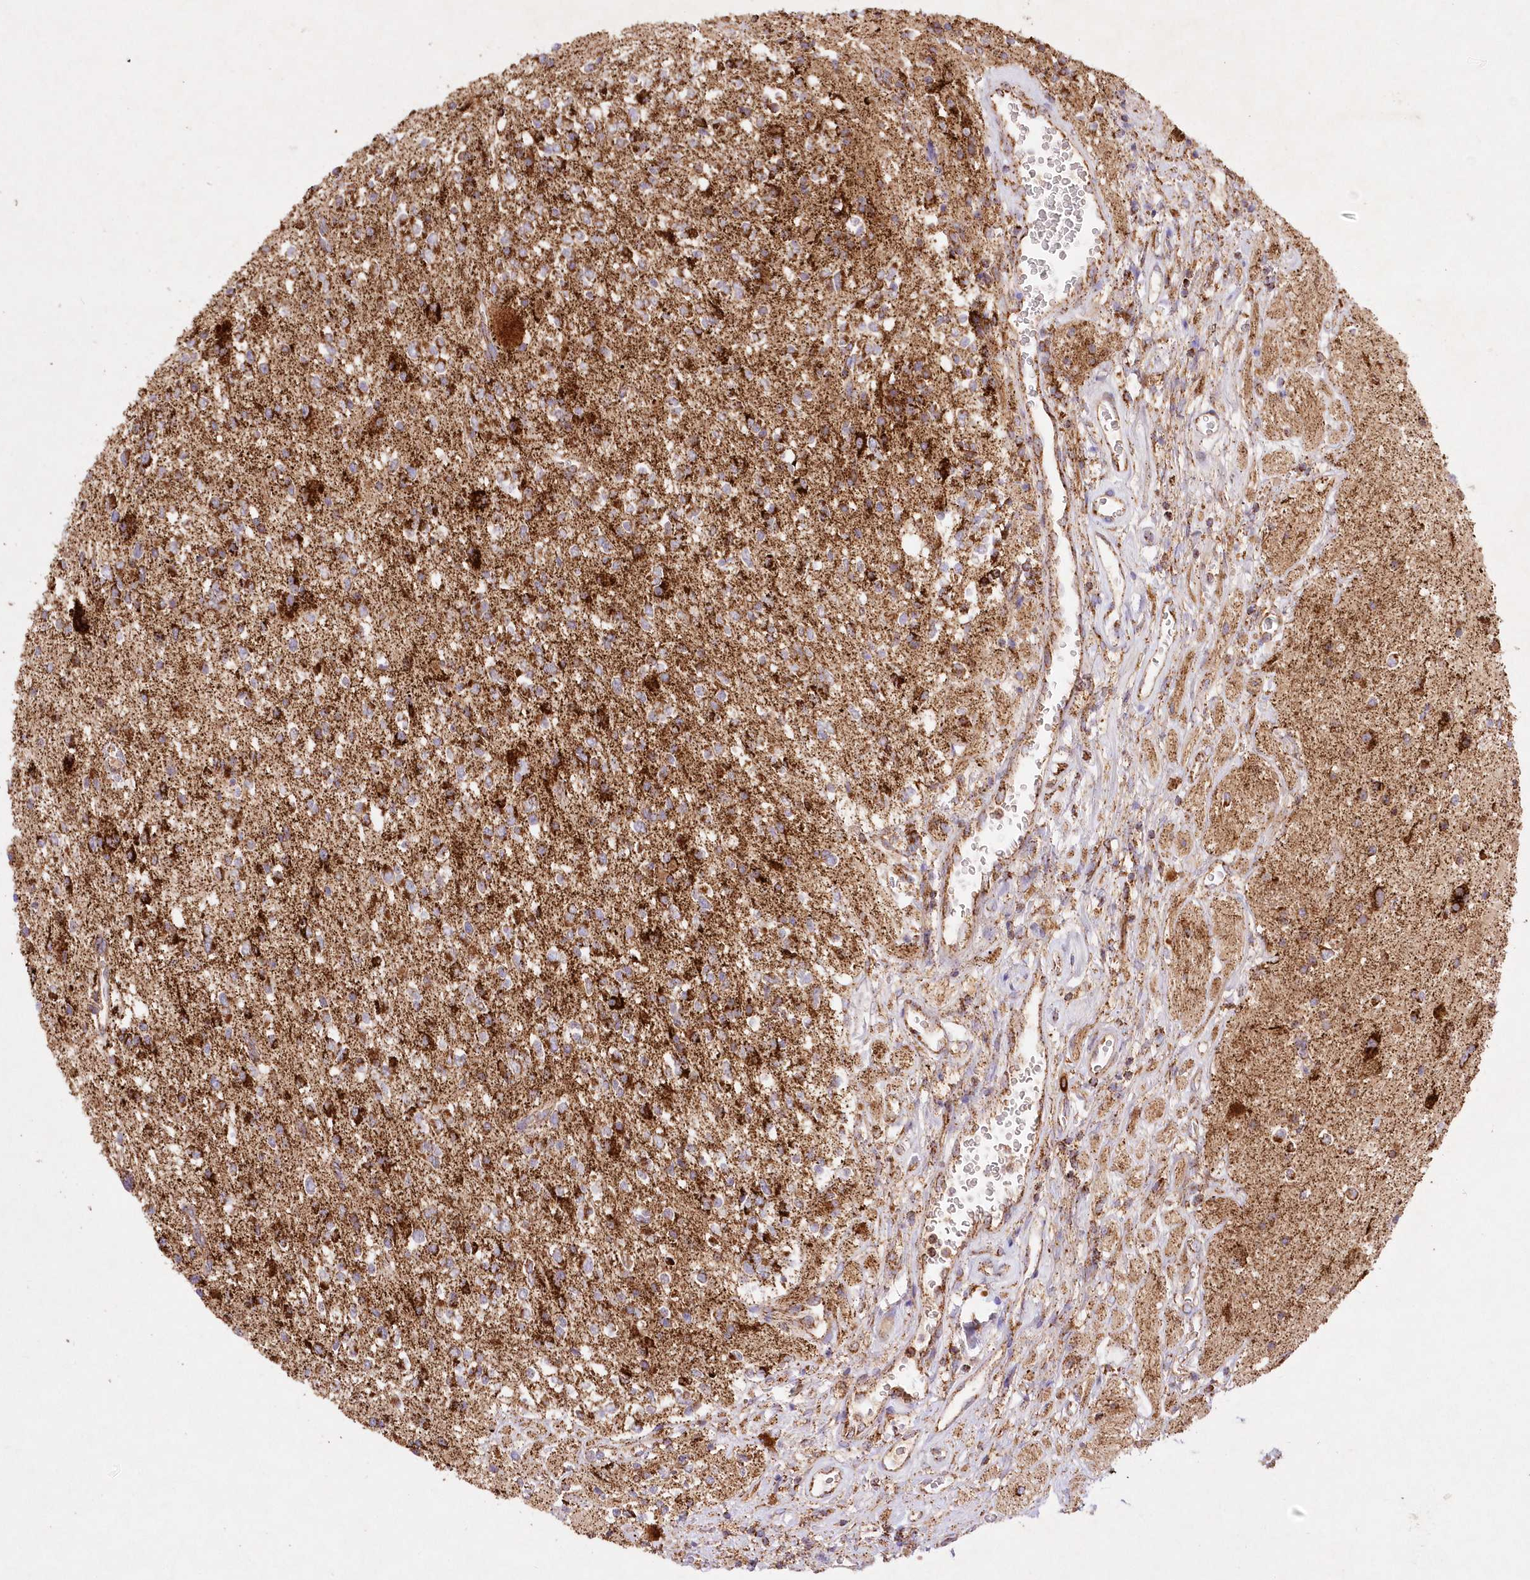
{"staining": {"intensity": "strong", "quantity": ">75%", "location": "cytoplasmic/membranous"}, "tissue": "glioma", "cell_type": "Tumor cells", "image_type": "cancer", "snomed": [{"axis": "morphology", "description": "Glioma, malignant, High grade"}, {"axis": "topography", "description": "Brain"}], "caption": "Malignant glioma (high-grade) stained with DAB (3,3'-diaminobenzidine) IHC shows high levels of strong cytoplasmic/membranous staining in about >75% of tumor cells.", "gene": "ASNSD1", "patient": {"sex": "male", "age": 34}}